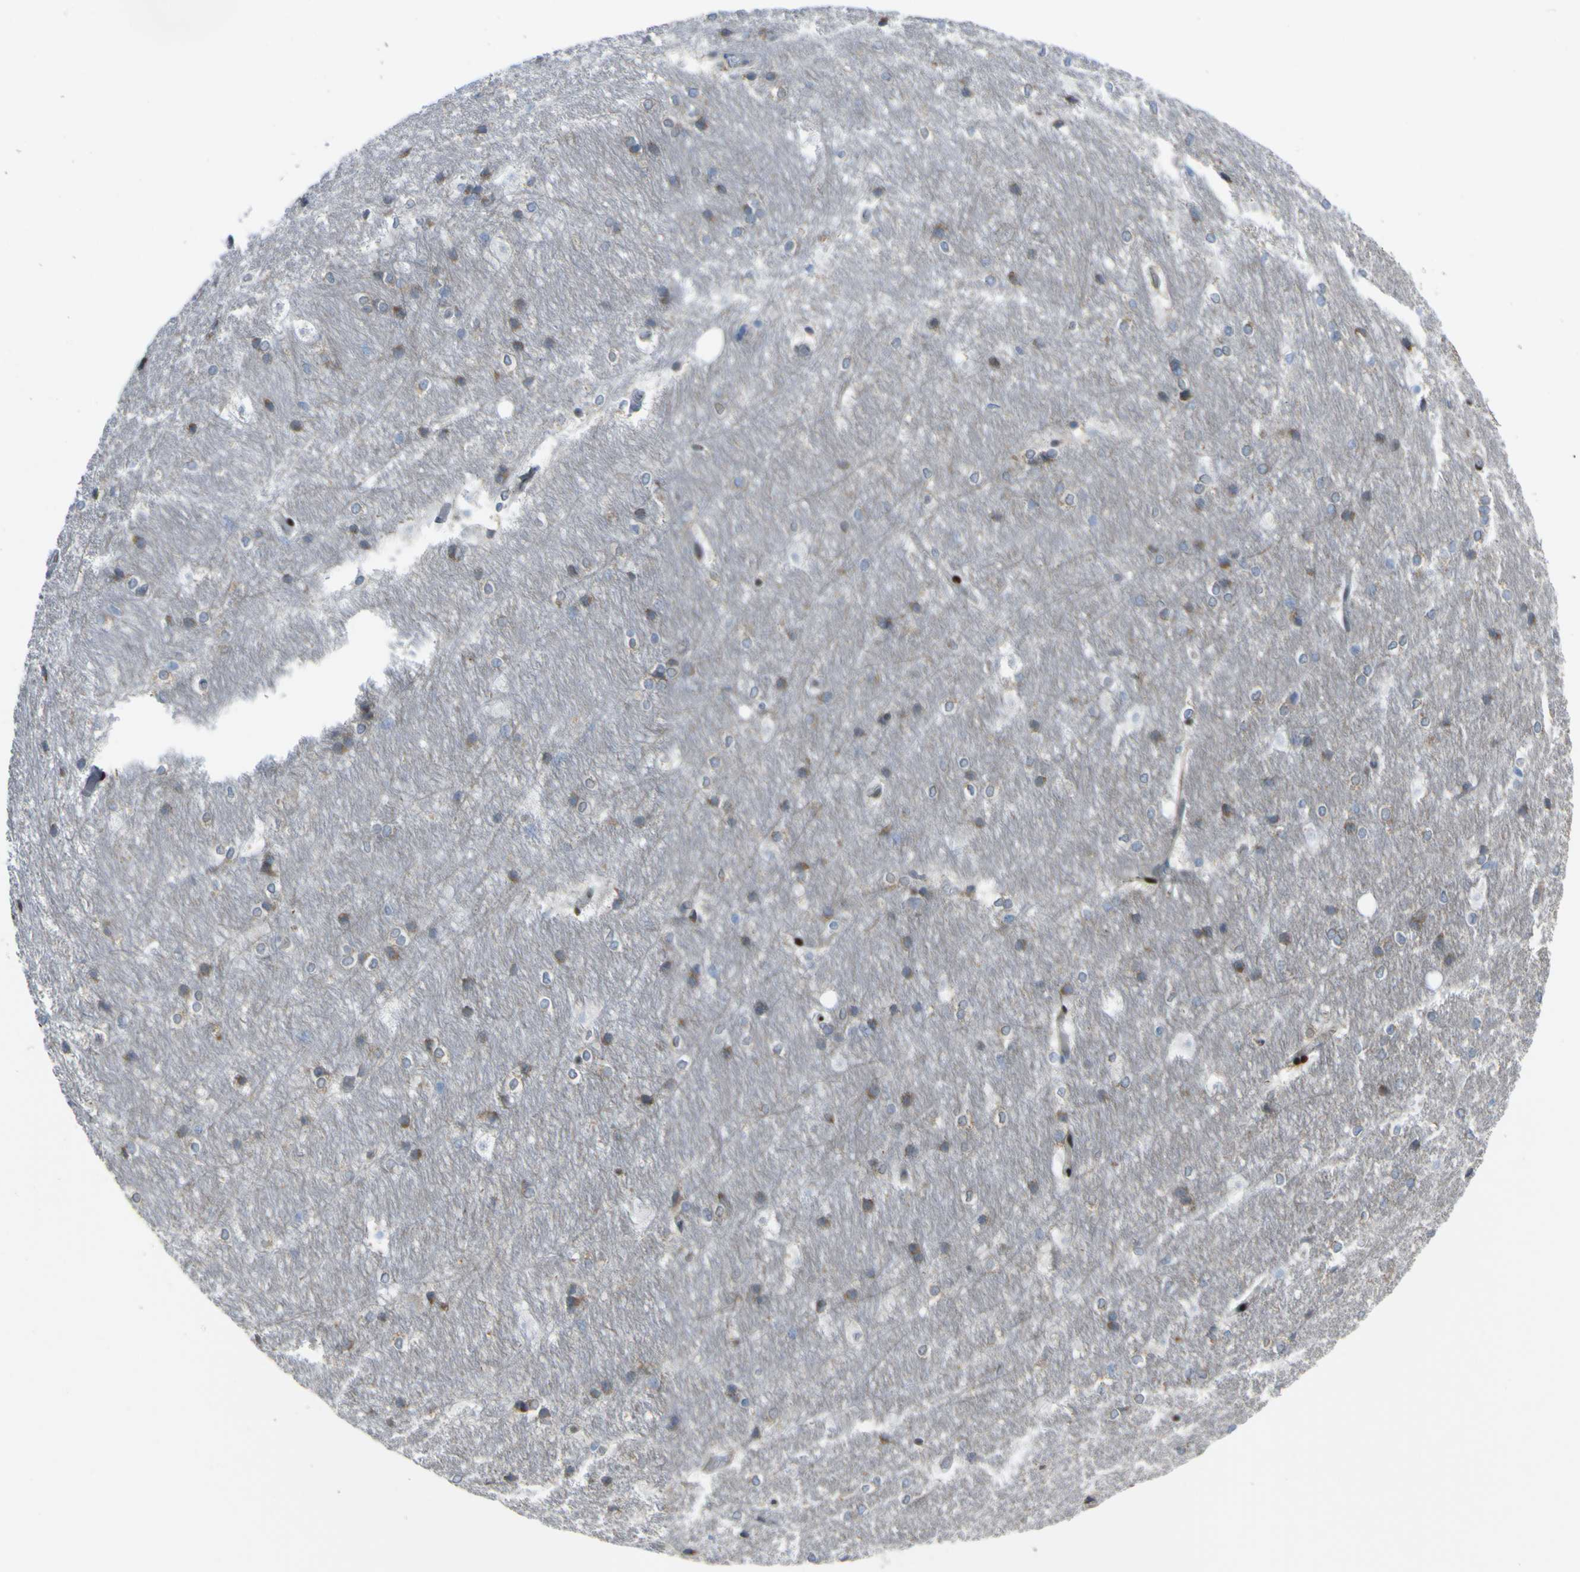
{"staining": {"intensity": "moderate", "quantity": "25%-75%", "location": "cytoplasmic/membranous"}, "tissue": "hippocampus", "cell_type": "Glial cells", "image_type": "normal", "snomed": [{"axis": "morphology", "description": "Normal tissue, NOS"}, {"axis": "topography", "description": "Hippocampus"}], "caption": "A high-resolution histopathology image shows immunohistochemistry staining of benign hippocampus, which displays moderate cytoplasmic/membranous staining in approximately 25%-75% of glial cells.", "gene": "LRRN1", "patient": {"sex": "female", "age": 19}}